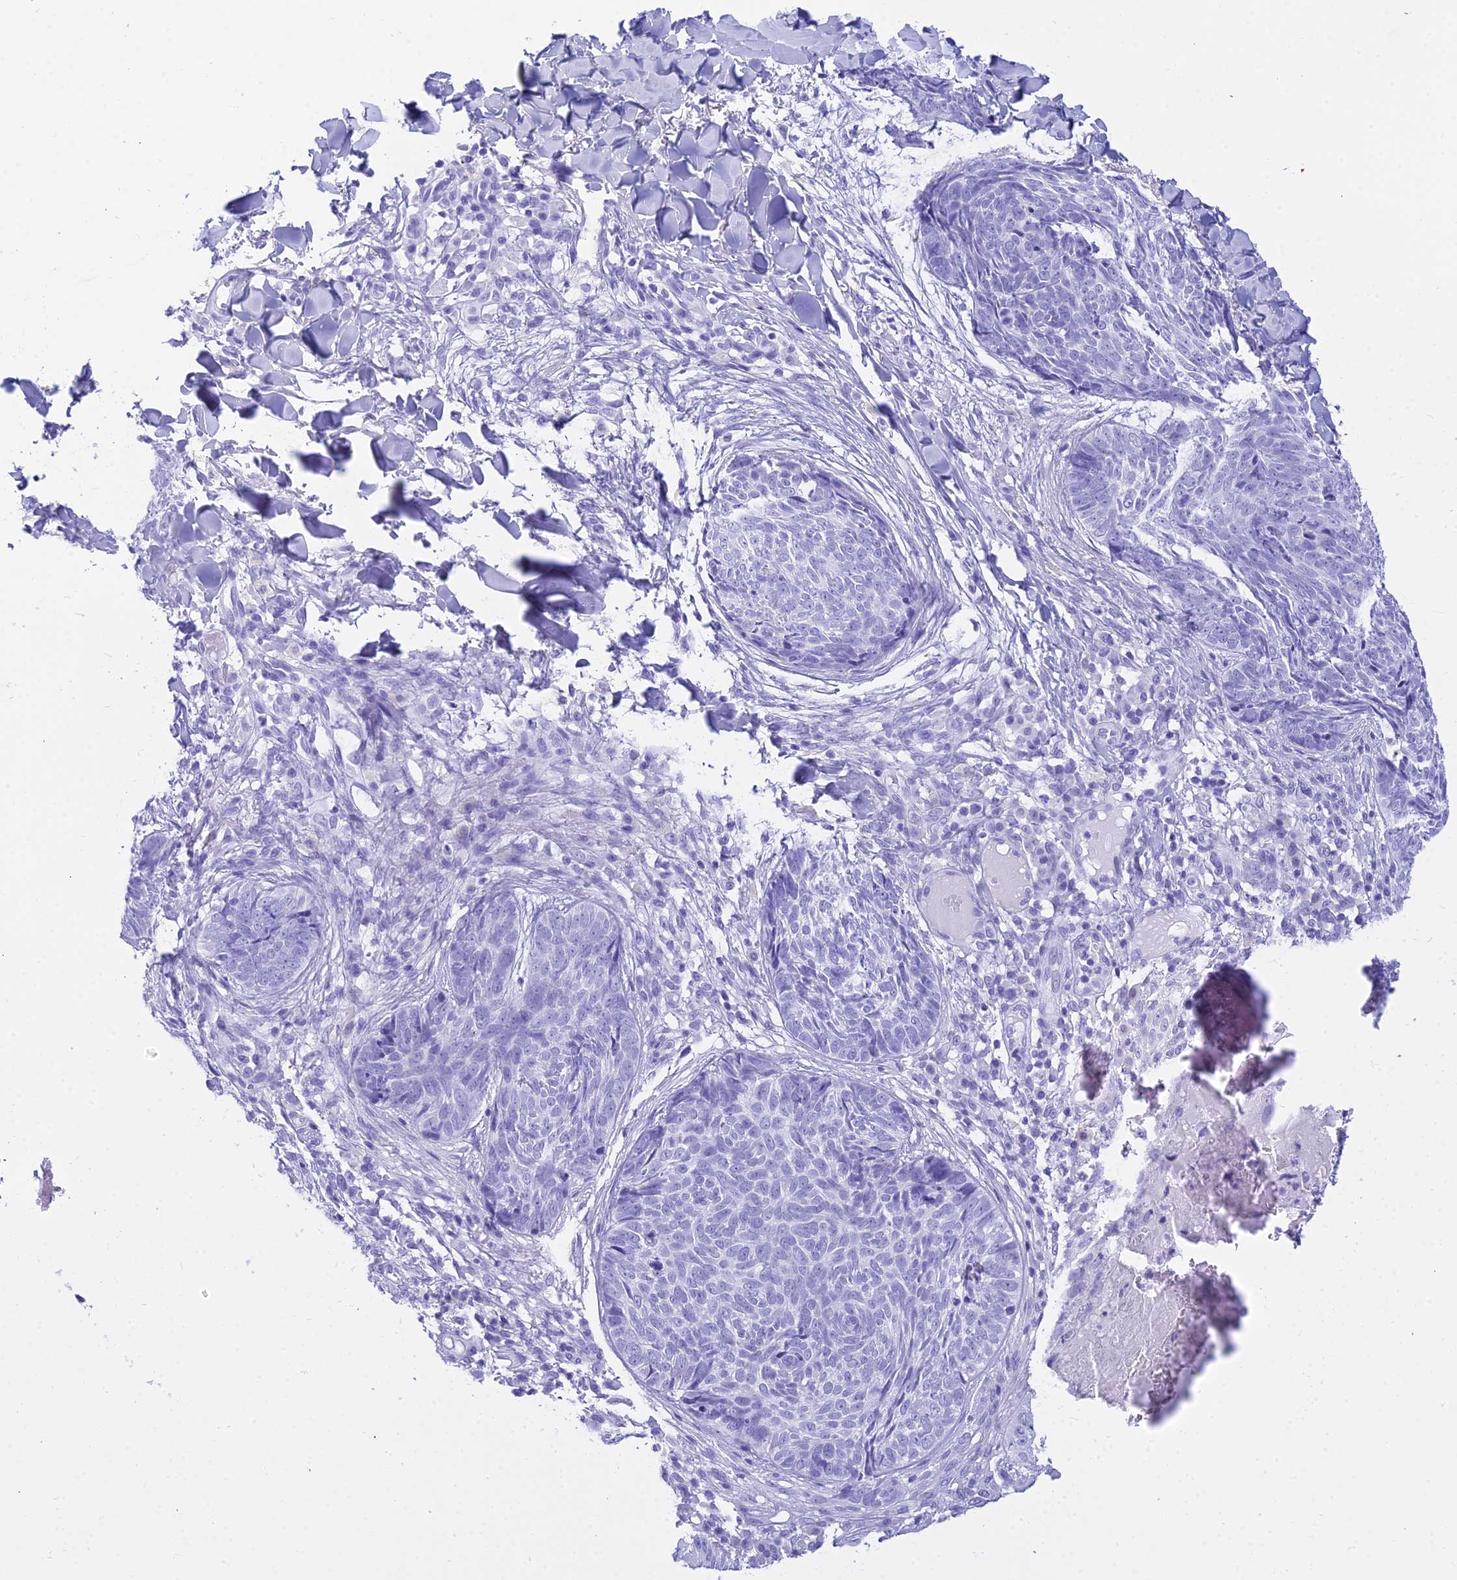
{"staining": {"intensity": "negative", "quantity": "none", "location": "none"}, "tissue": "skin cancer", "cell_type": "Tumor cells", "image_type": "cancer", "snomed": [{"axis": "morphology", "description": "Basal cell carcinoma"}, {"axis": "topography", "description": "Skin"}], "caption": "Tumor cells are negative for brown protein staining in skin cancer (basal cell carcinoma).", "gene": "ZNF442", "patient": {"sex": "female", "age": 61}}